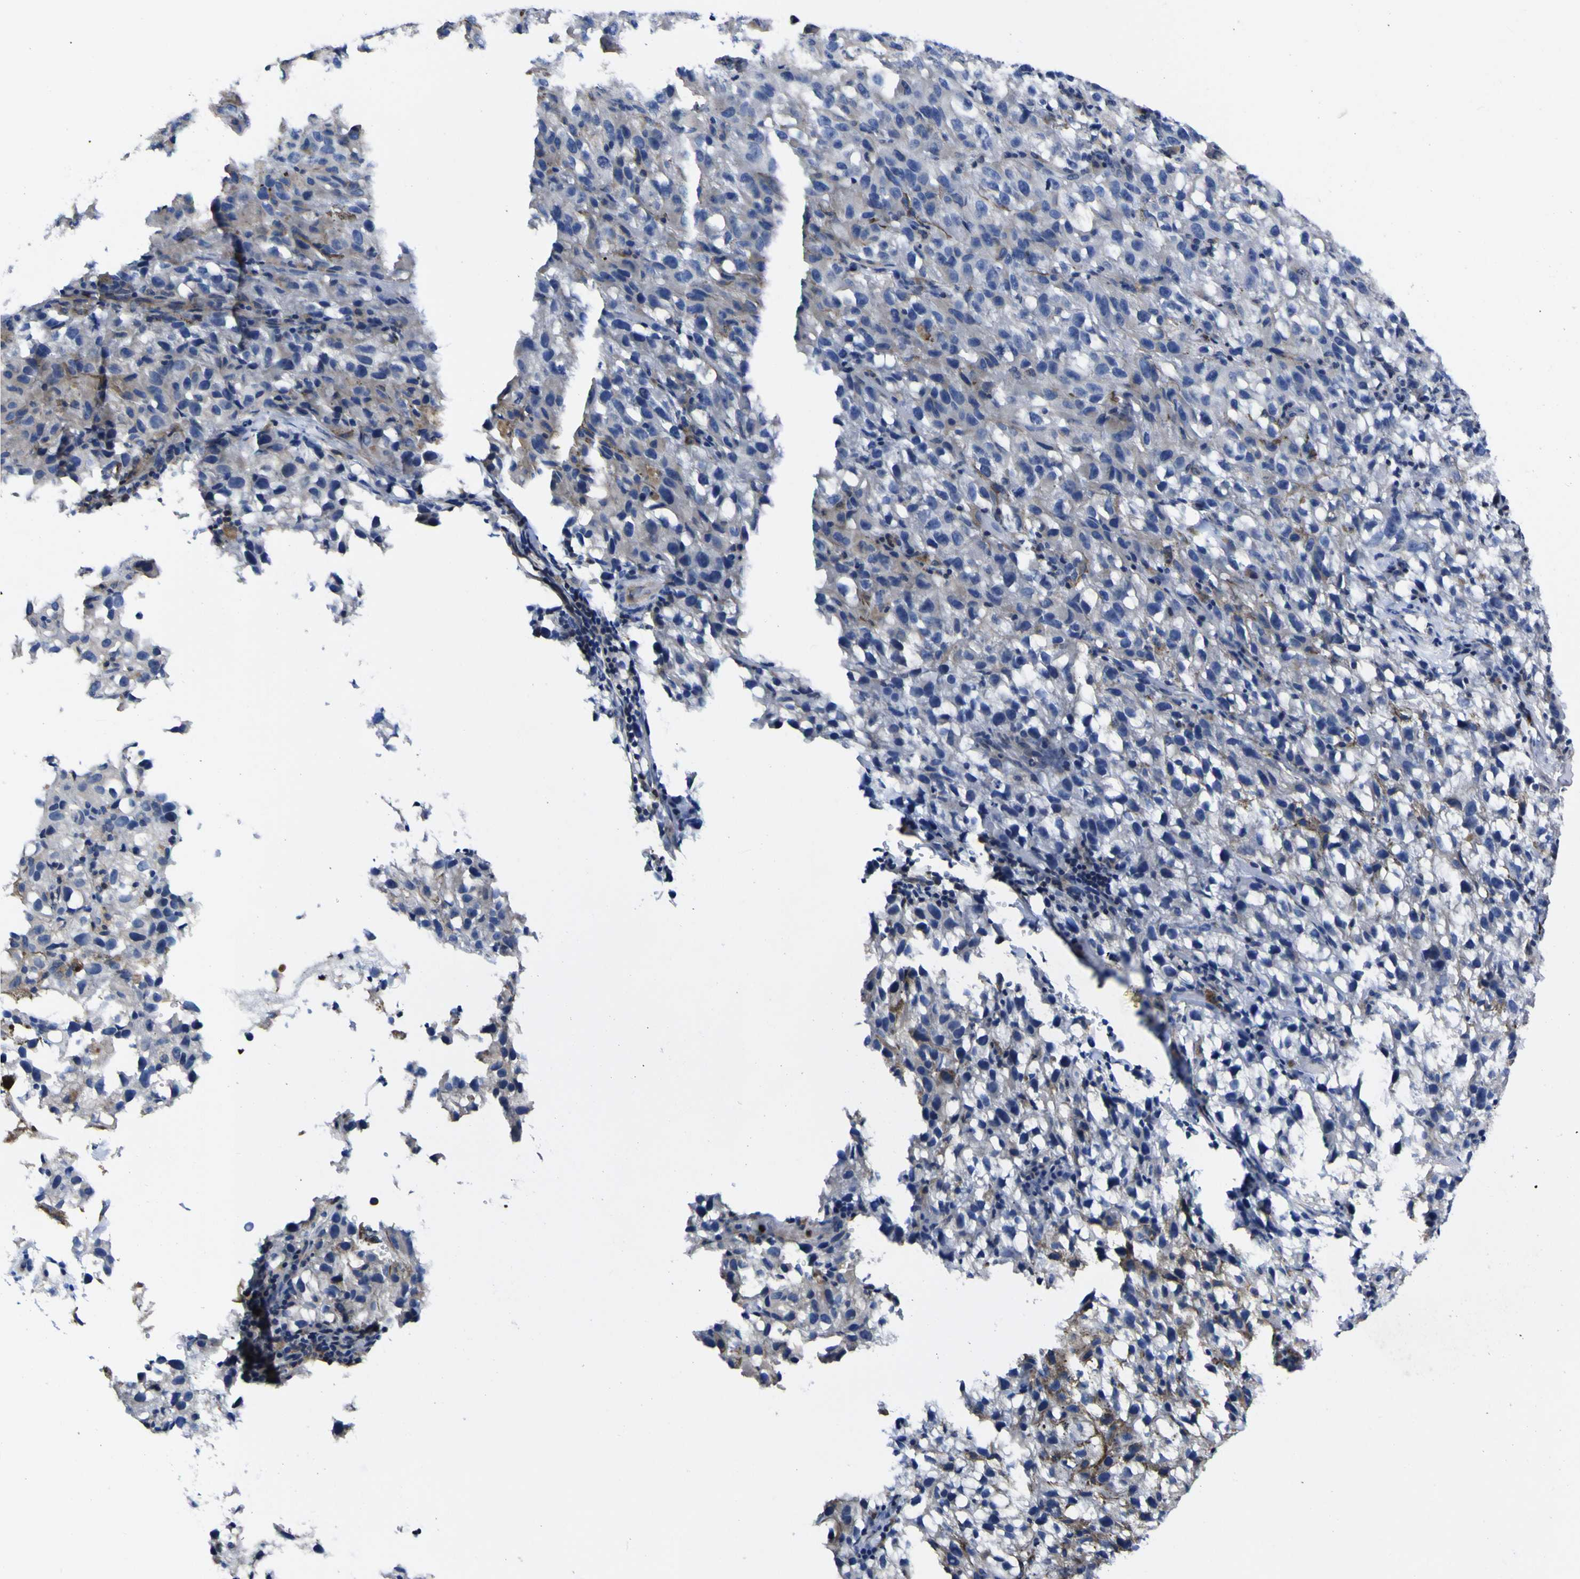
{"staining": {"intensity": "negative", "quantity": "none", "location": "none"}, "tissue": "melanoma", "cell_type": "Tumor cells", "image_type": "cancer", "snomed": [{"axis": "morphology", "description": "Malignant melanoma, NOS"}, {"axis": "topography", "description": "Skin"}], "caption": "This micrograph is of melanoma stained with IHC to label a protein in brown with the nuclei are counter-stained blue. There is no expression in tumor cells.", "gene": "CASP6", "patient": {"sex": "female", "age": 104}}